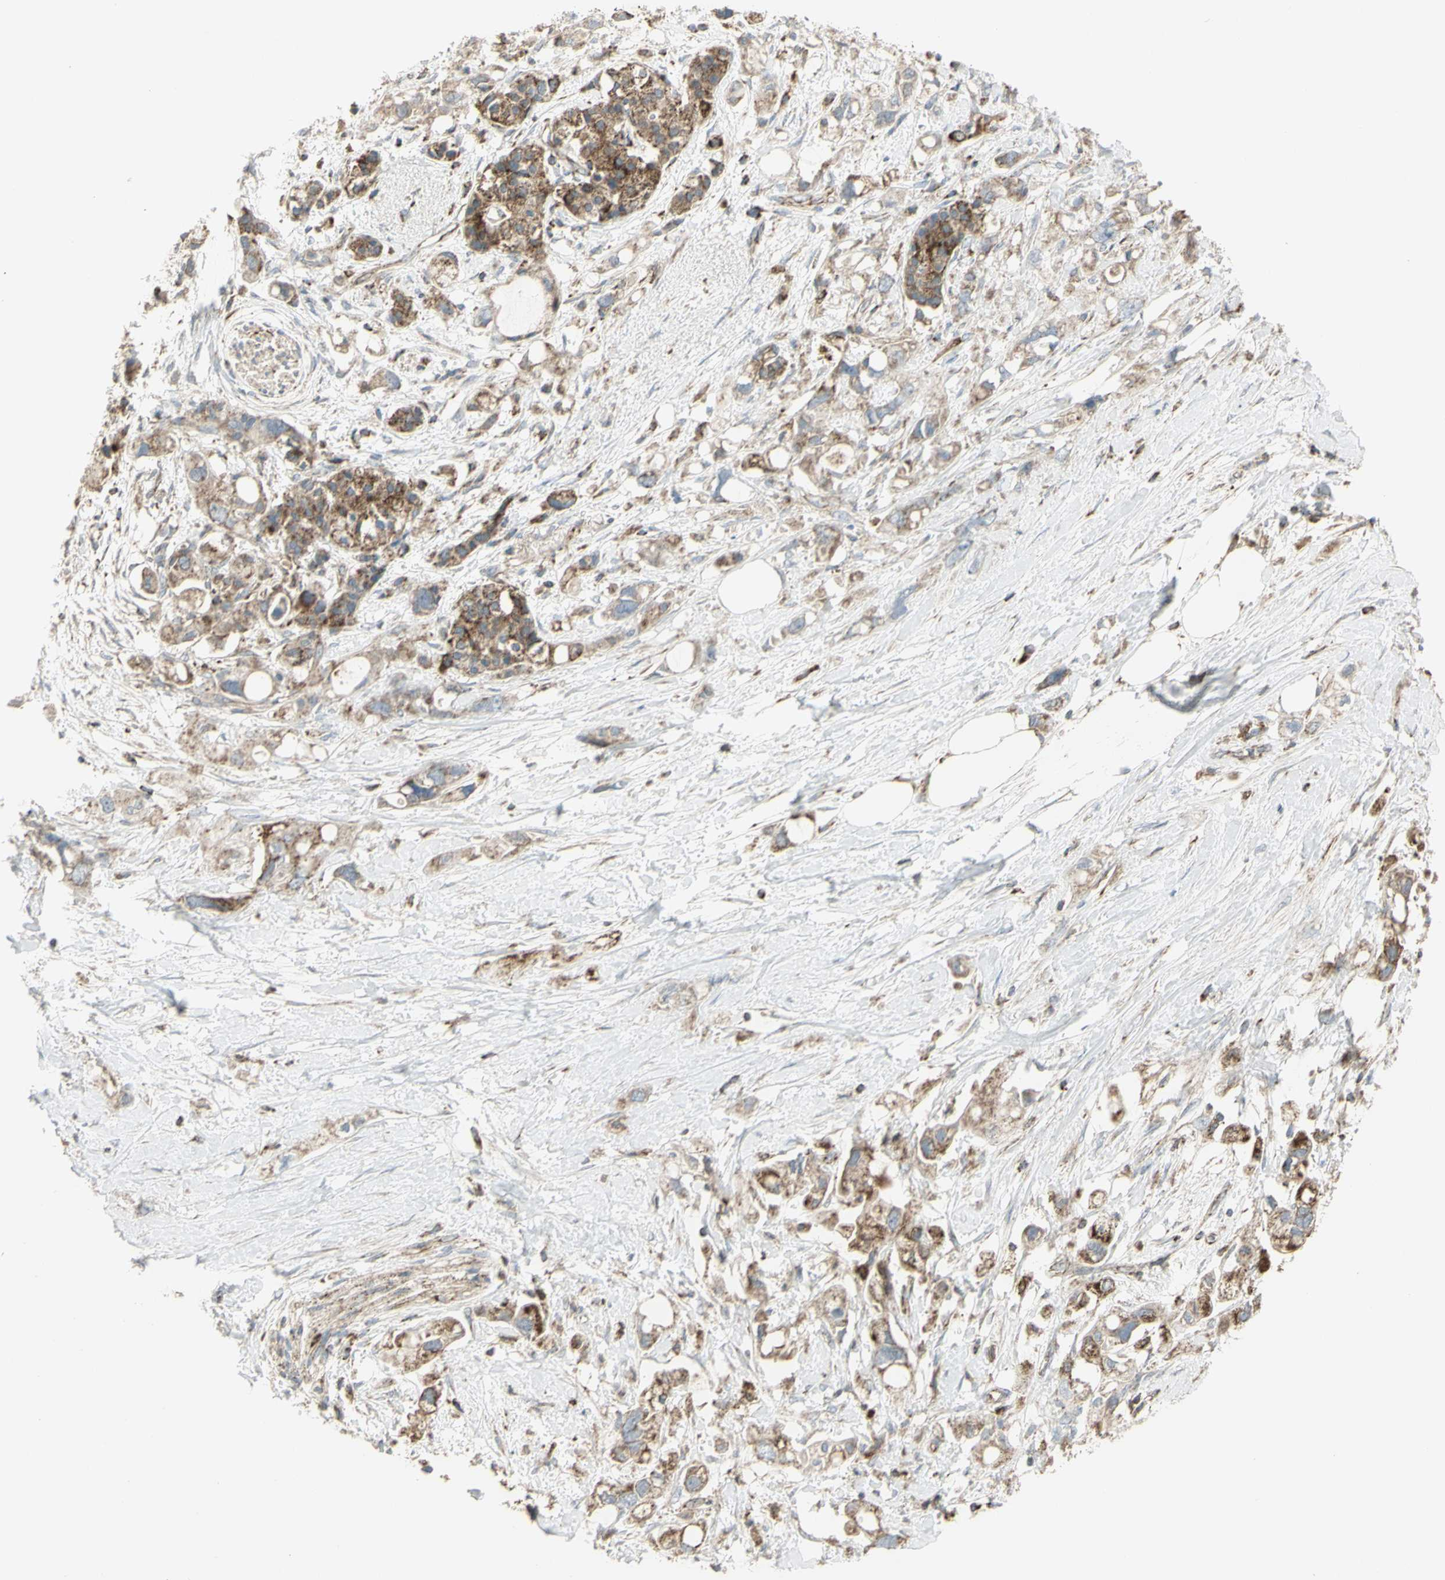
{"staining": {"intensity": "moderate", "quantity": ">75%", "location": "cytoplasmic/membranous"}, "tissue": "pancreatic cancer", "cell_type": "Tumor cells", "image_type": "cancer", "snomed": [{"axis": "morphology", "description": "Adenocarcinoma, NOS"}, {"axis": "topography", "description": "Pancreas"}], "caption": "Pancreatic cancer (adenocarcinoma) stained for a protein exhibits moderate cytoplasmic/membranous positivity in tumor cells.", "gene": "CYB5R1", "patient": {"sex": "female", "age": 56}}